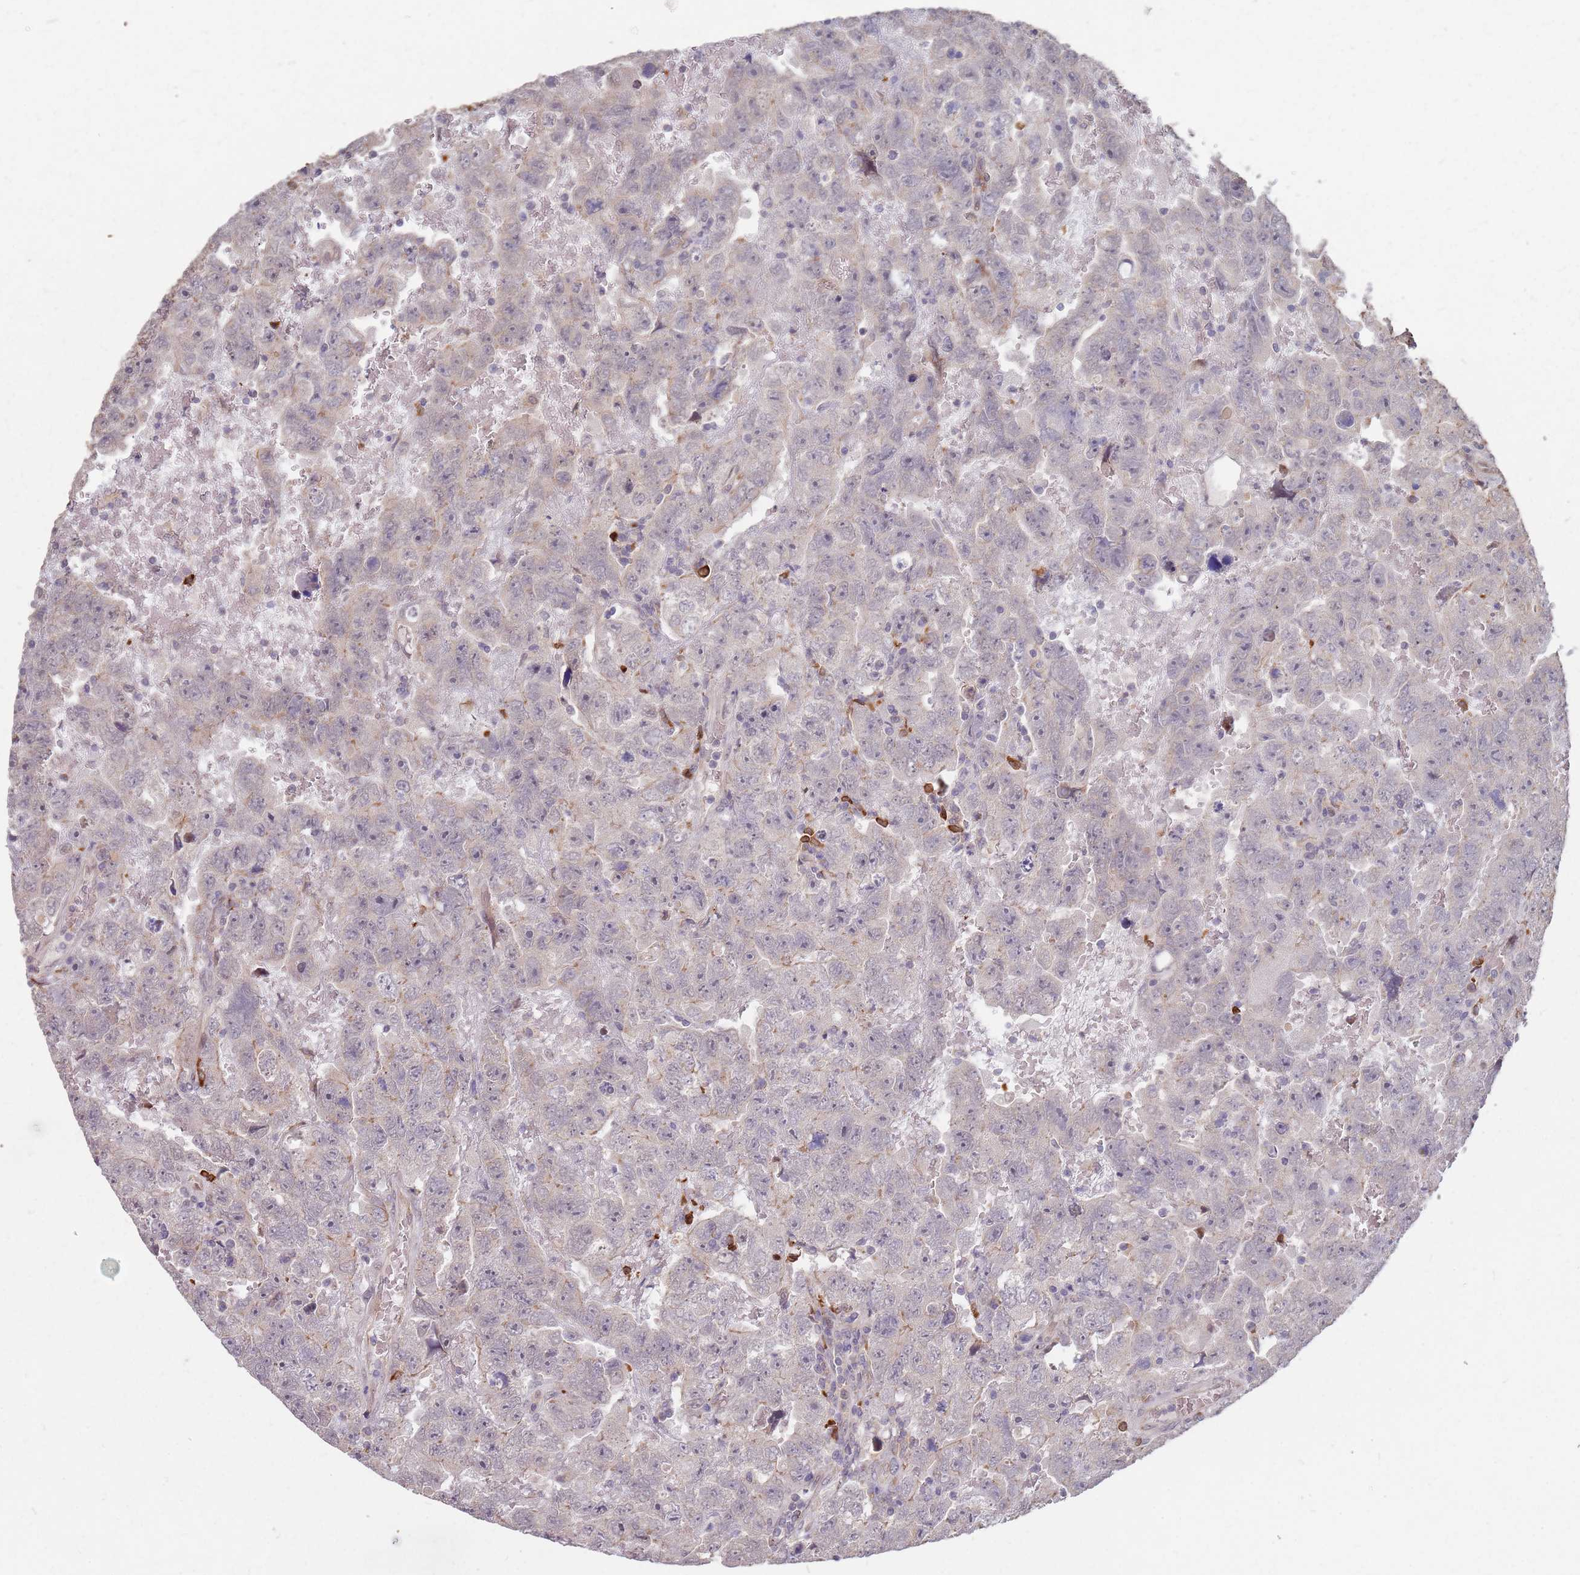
{"staining": {"intensity": "negative", "quantity": "none", "location": "none"}, "tissue": "testis cancer", "cell_type": "Tumor cells", "image_type": "cancer", "snomed": [{"axis": "morphology", "description": "Carcinoma, Embryonal, NOS"}, {"axis": "topography", "description": "Testis"}], "caption": "Tumor cells show no significant protein positivity in testis cancer (embryonal carcinoma).", "gene": "MPEG1", "patient": {"sex": "male", "age": 45}}